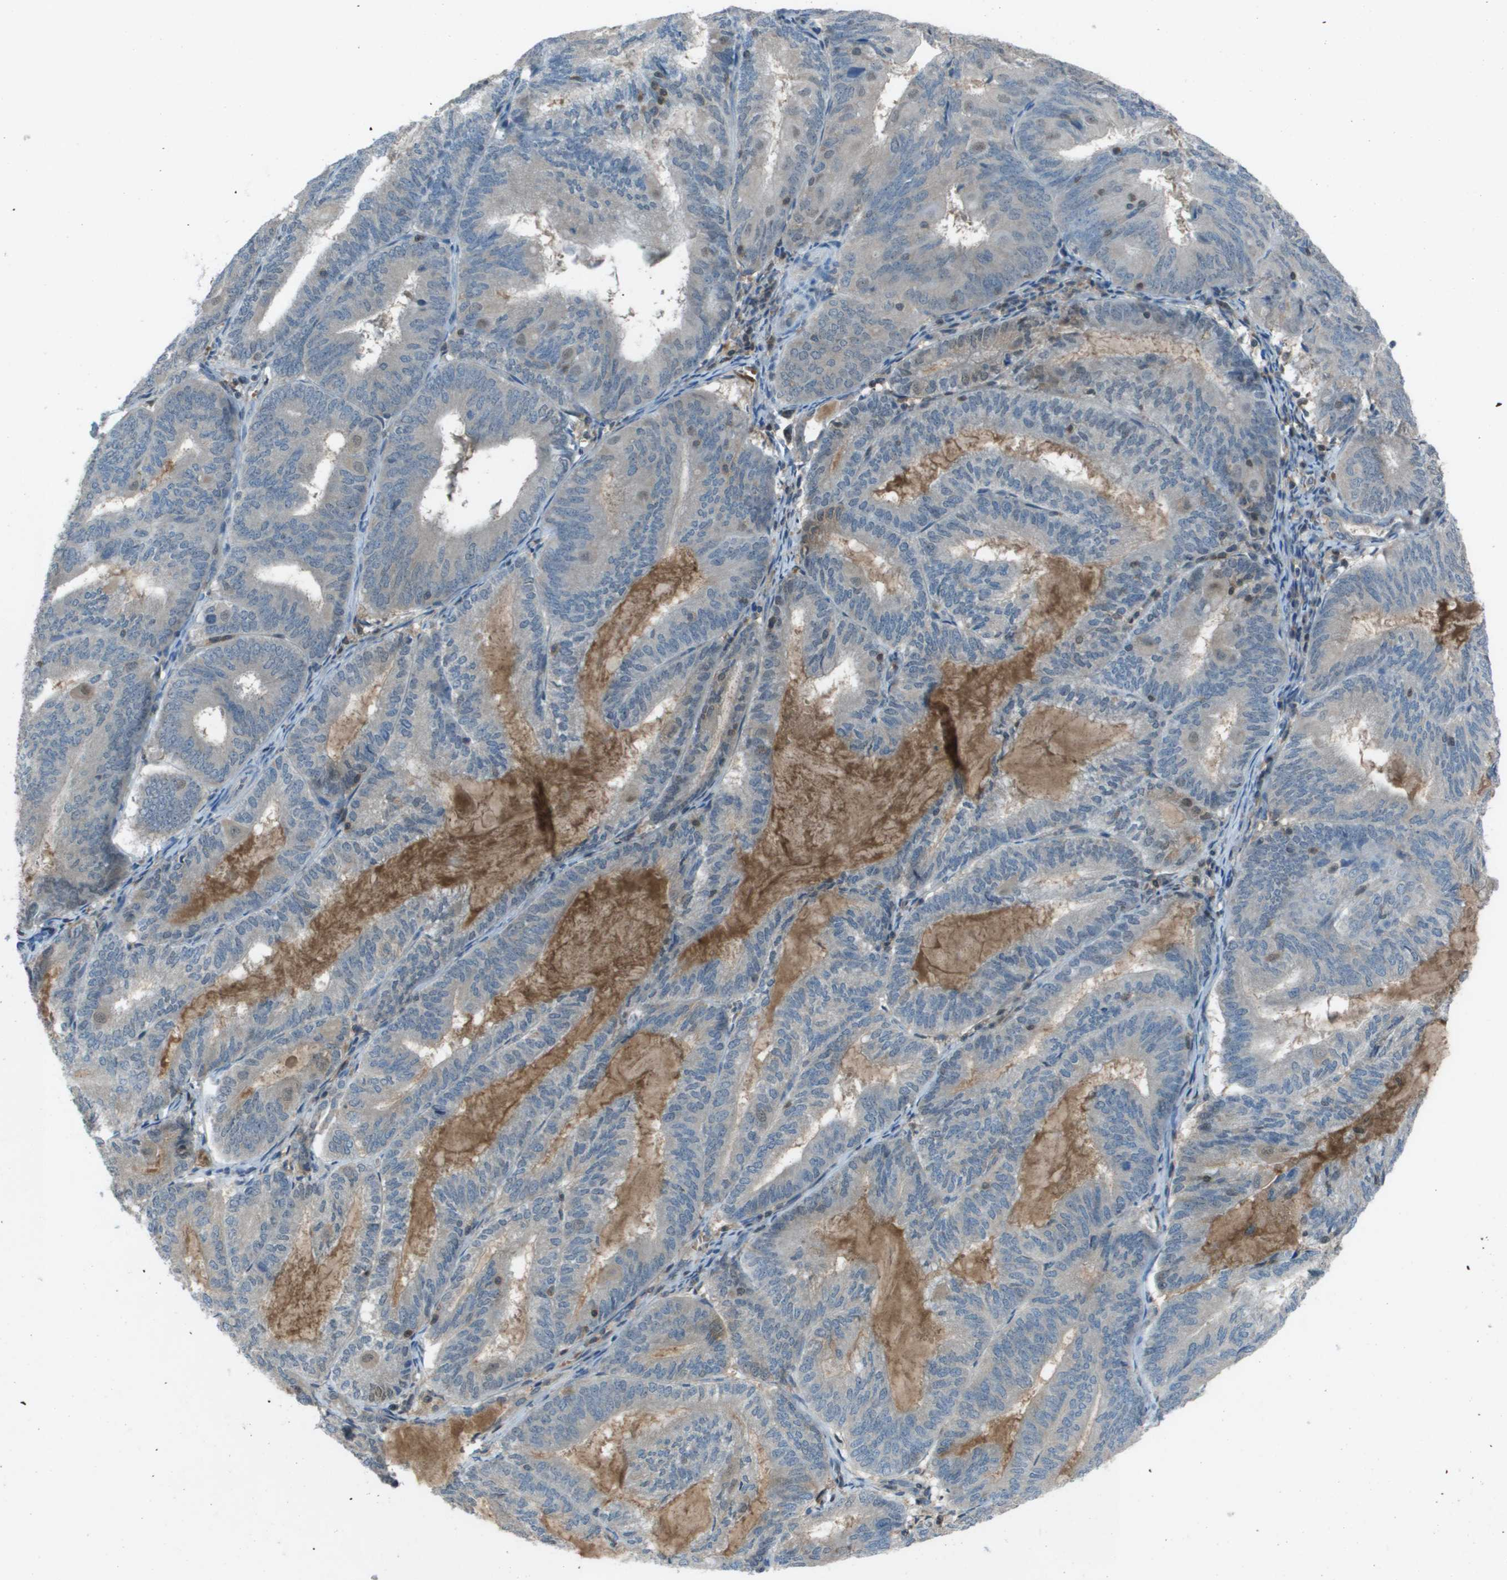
{"staining": {"intensity": "weak", "quantity": "<25%", "location": "nuclear"}, "tissue": "endometrial cancer", "cell_type": "Tumor cells", "image_type": "cancer", "snomed": [{"axis": "morphology", "description": "Adenocarcinoma, NOS"}, {"axis": "topography", "description": "Endometrium"}], "caption": "Tumor cells show no significant protein expression in endometrial adenocarcinoma.", "gene": "CAMK4", "patient": {"sex": "female", "age": 81}}